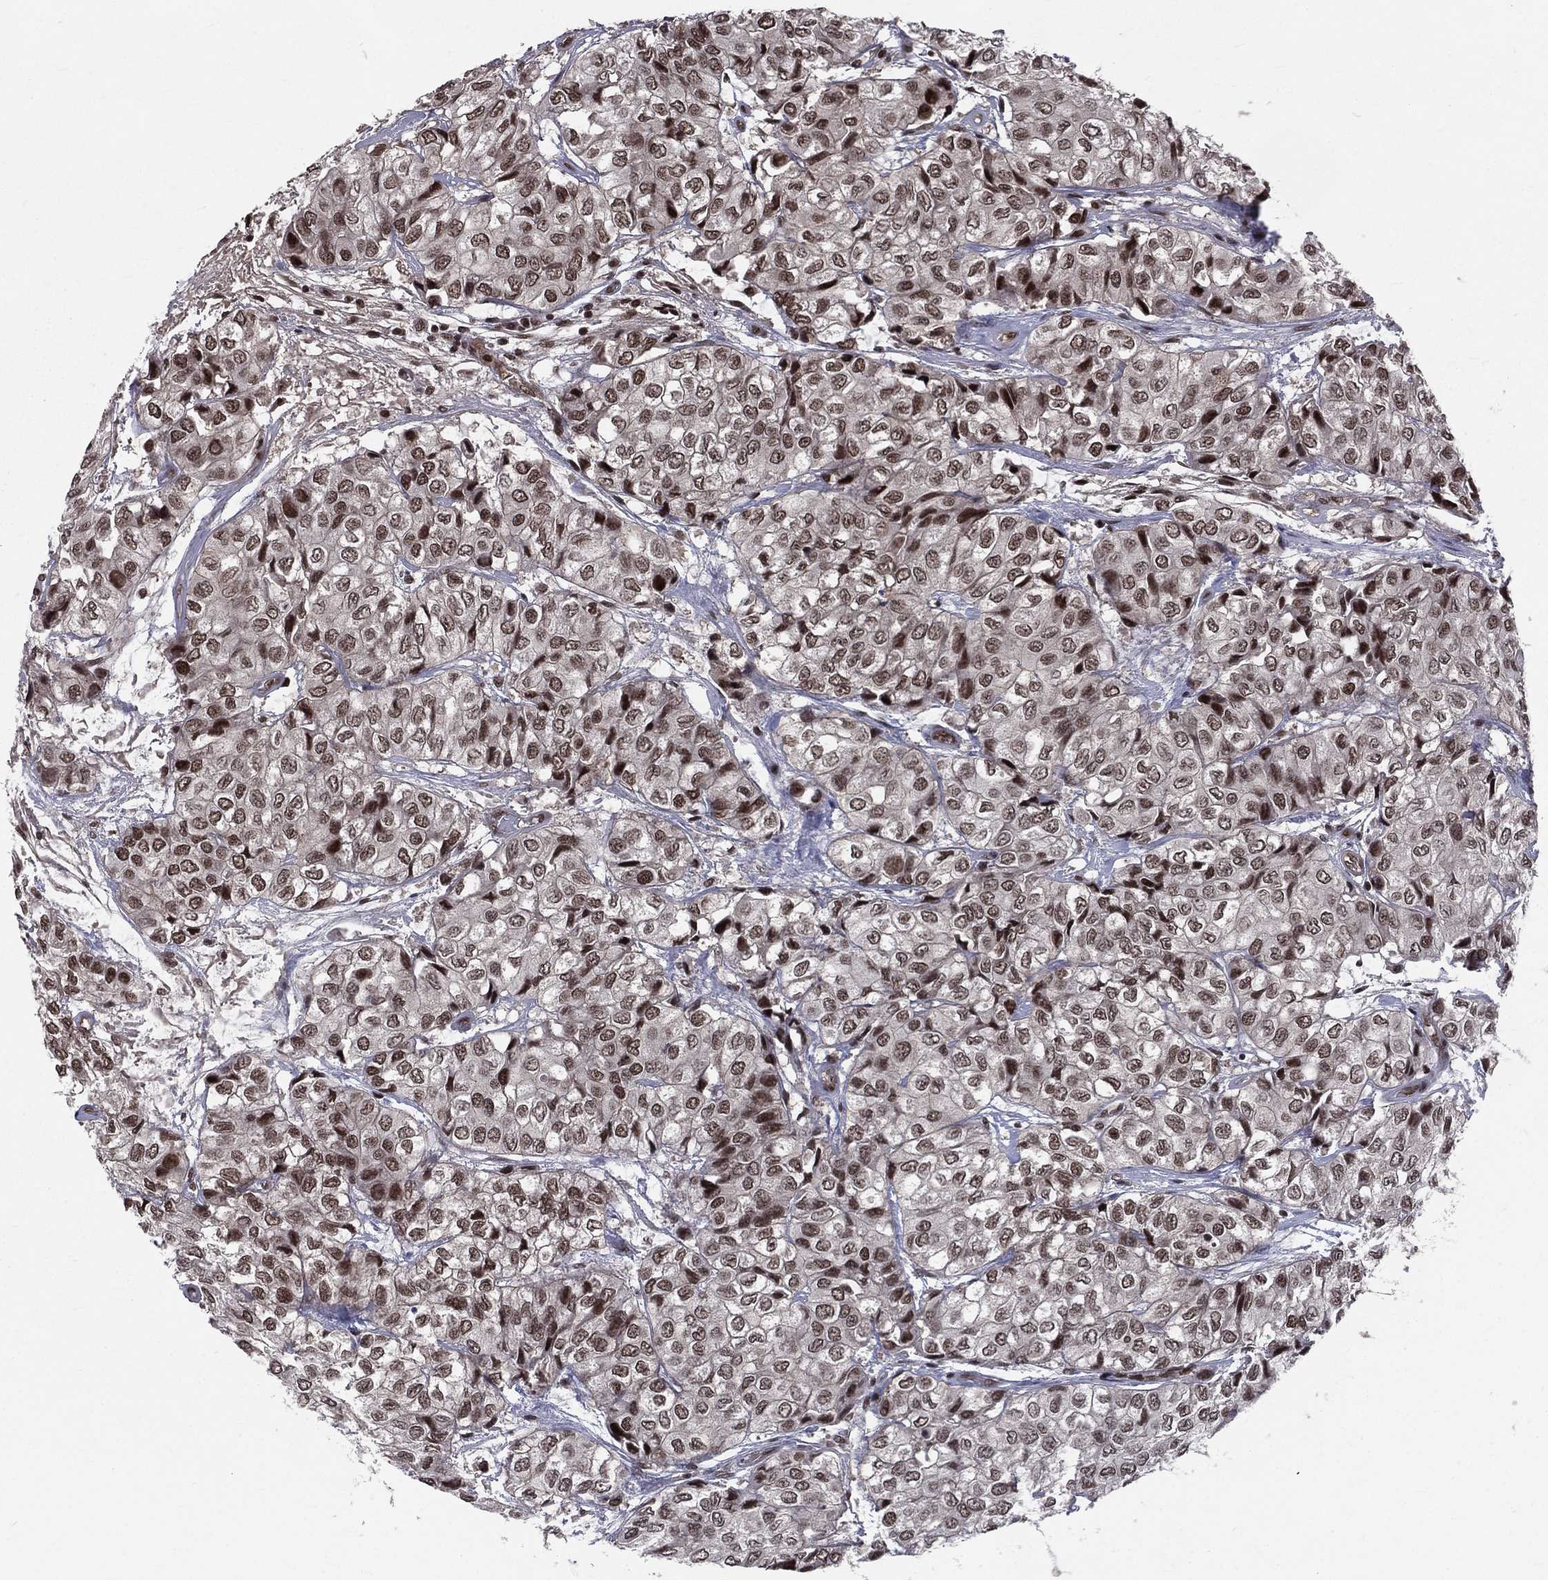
{"staining": {"intensity": "strong", "quantity": "25%-75%", "location": "nuclear"}, "tissue": "urothelial cancer", "cell_type": "Tumor cells", "image_type": "cancer", "snomed": [{"axis": "morphology", "description": "Urothelial carcinoma, High grade"}, {"axis": "topography", "description": "Urinary bladder"}], "caption": "Protein analysis of urothelial cancer tissue reveals strong nuclear staining in about 25%-75% of tumor cells.", "gene": "SMC3", "patient": {"sex": "male", "age": 73}}